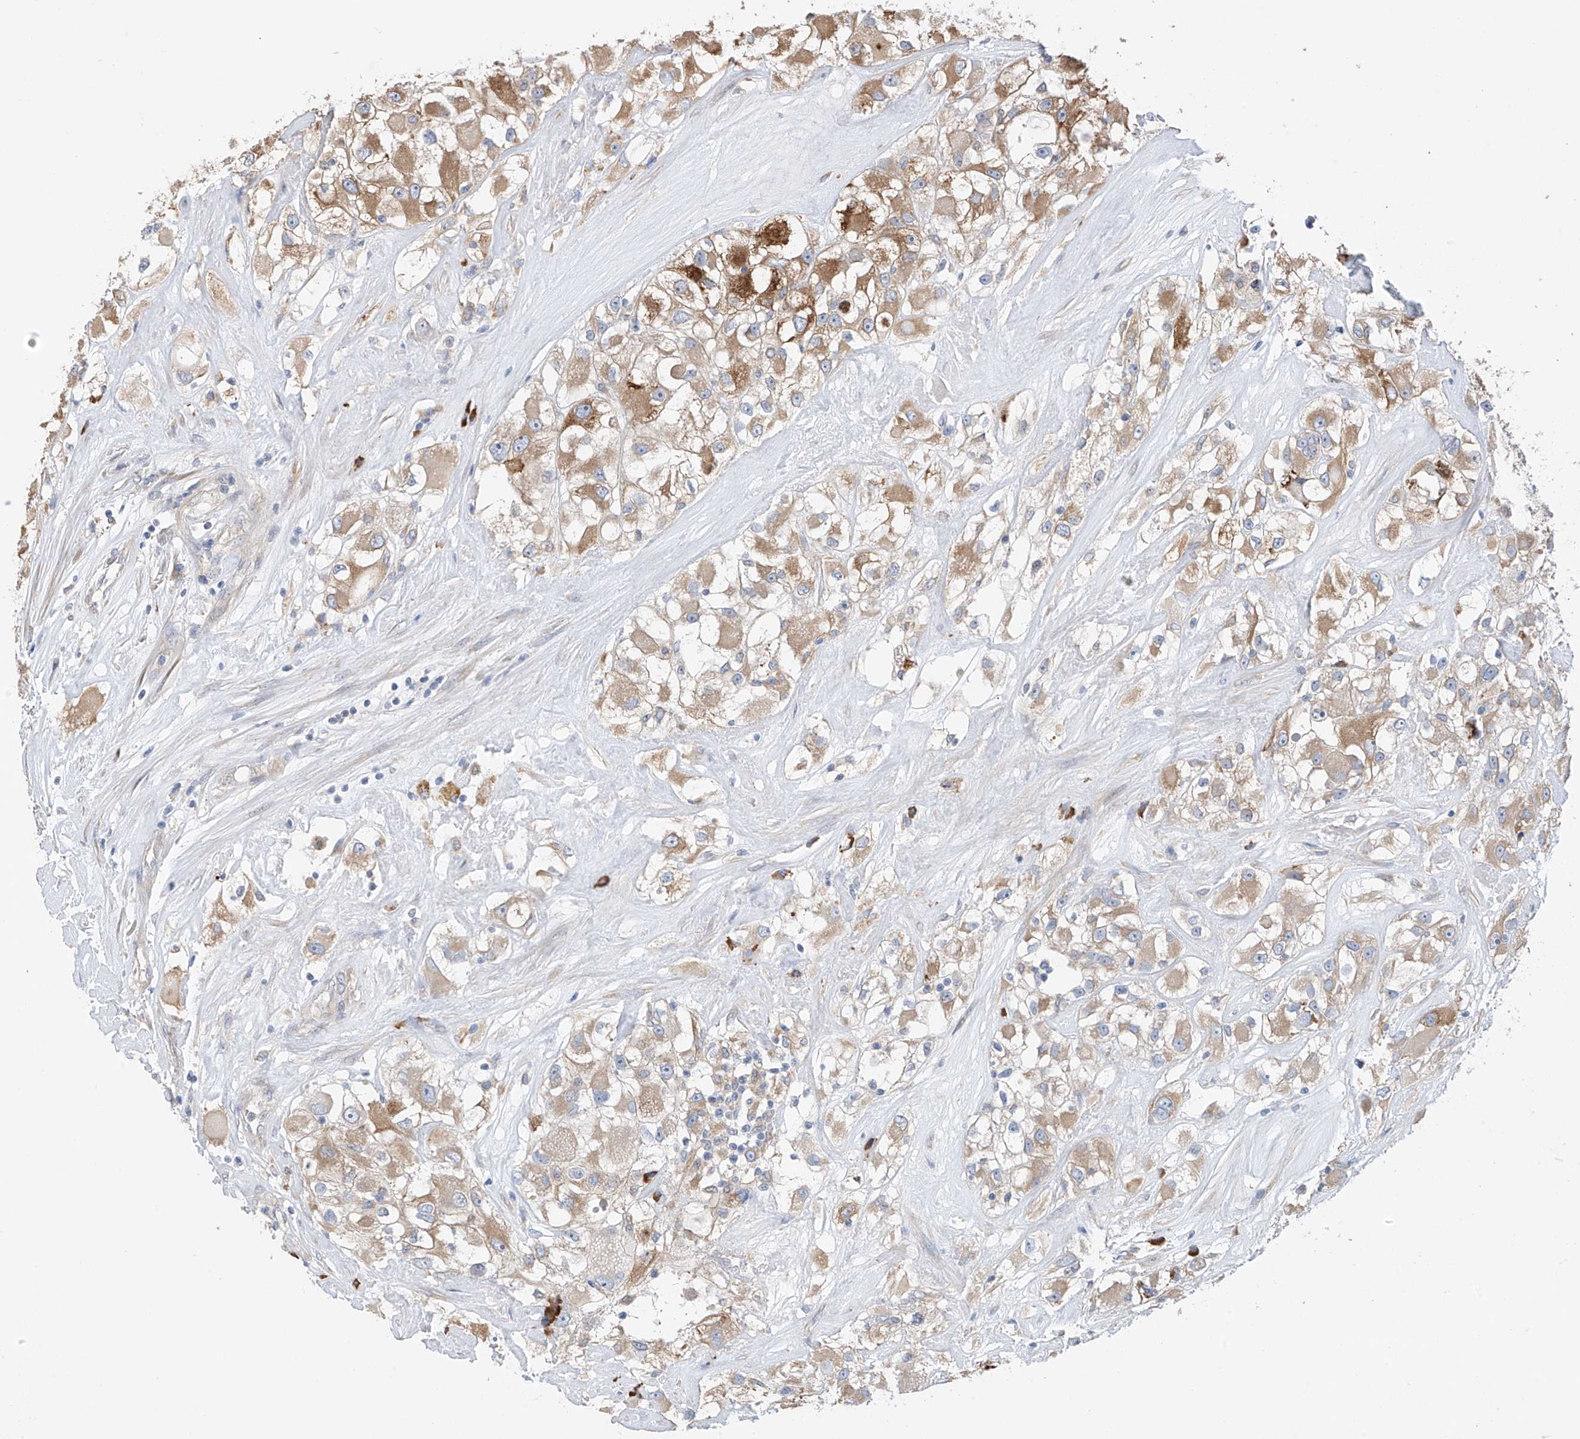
{"staining": {"intensity": "moderate", "quantity": "25%-75%", "location": "cytoplasmic/membranous"}, "tissue": "renal cancer", "cell_type": "Tumor cells", "image_type": "cancer", "snomed": [{"axis": "morphology", "description": "Adenocarcinoma, NOS"}, {"axis": "topography", "description": "Kidney"}], "caption": "There is medium levels of moderate cytoplasmic/membranous staining in tumor cells of renal adenocarcinoma, as demonstrated by immunohistochemical staining (brown color).", "gene": "REC8", "patient": {"sex": "female", "age": 52}}